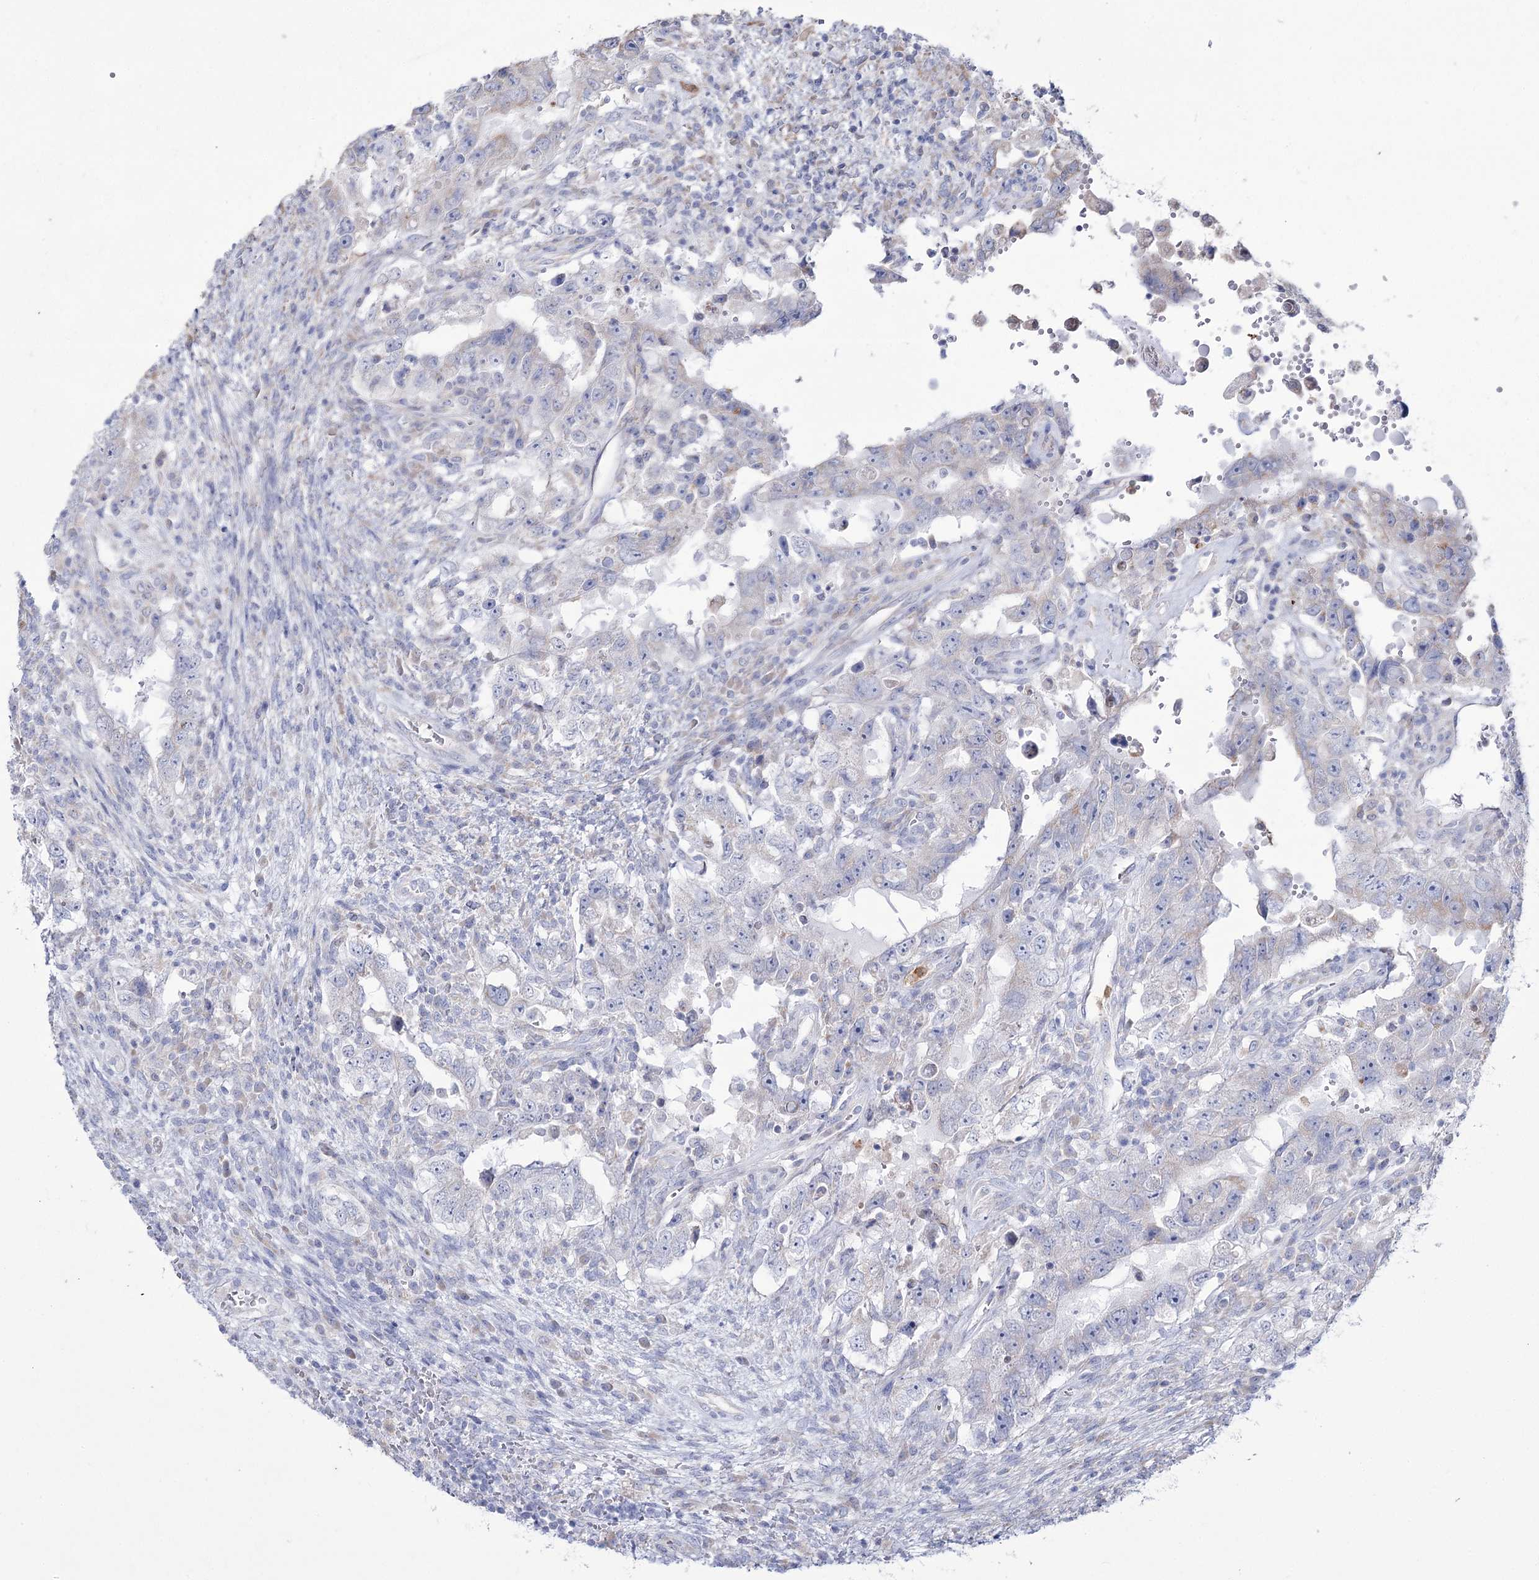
{"staining": {"intensity": "negative", "quantity": "none", "location": "none"}, "tissue": "testis cancer", "cell_type": "Tumor cells", "image_type": "cancer", "snomed": [{"axis": "morphology", "description": "Carcinoma, Embryonal, NOS"}, {"axis": "topography", "description": "Testis"}], "caption": "A photomicrograph of testis embryonal carcinoma stained for a protein shows no brown staining in tumor cells.", "gene": "NIPAL4", "patient": {"sex": "male", "age": 26}}